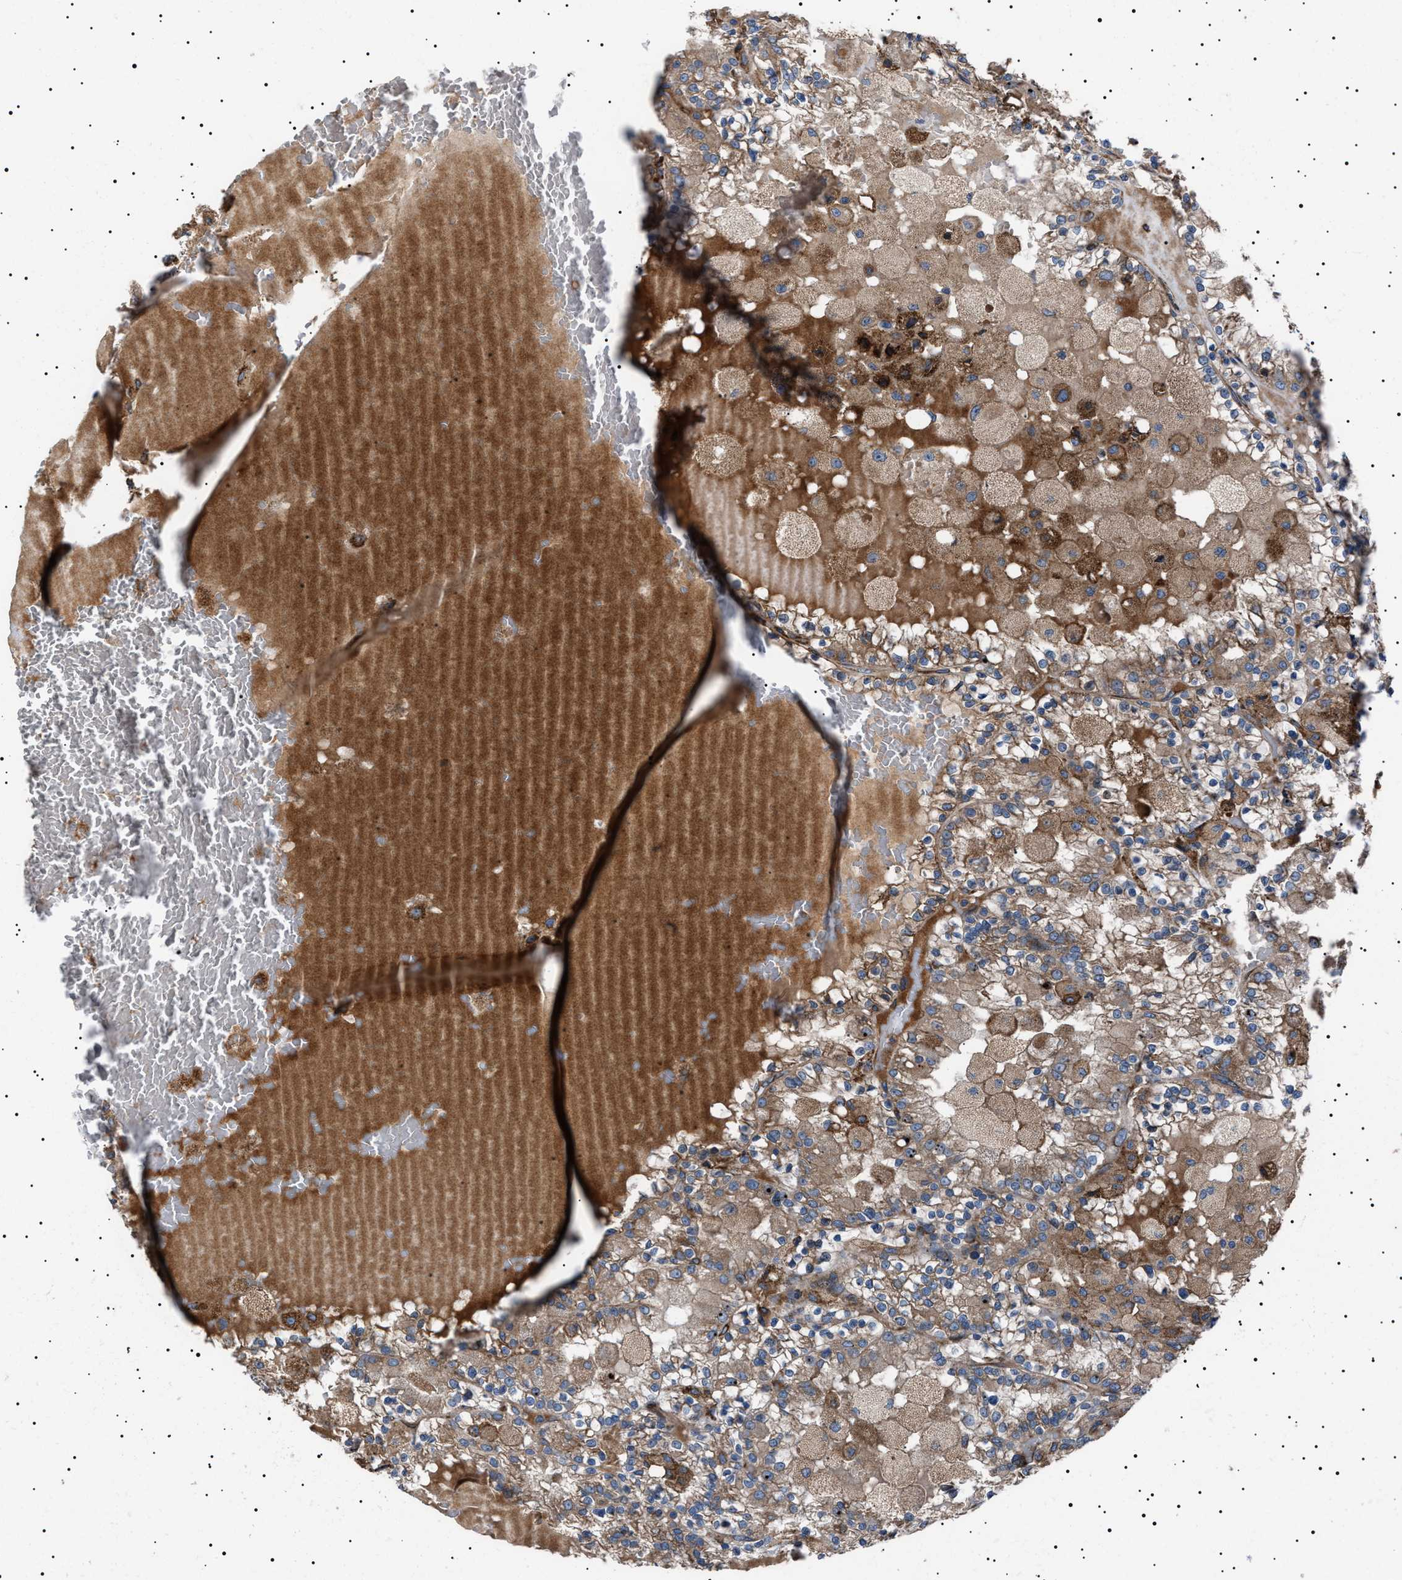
{"staining": {"intensity": "weak", "quantity": ">75%", "location": "cytoplasmic/membranous"}, "tissue": "renal cancer", "cell_type": "Tumor cells", "image_type": "cancer", "snomed": [{"axis": "morphology", "description": "Adenocarcinoma, NOS"}, {"axis": "topography", "description": "Kidney"}], "caption": "Renal cancer (adenocarcinoma) tissue shows weak cytoplasmic/membranous positivity in about >75% of tumor cells, visualized by immunohistochemistry.", "gene": "TOP1MT", "patient": {"sex": "female", "age": 56}}